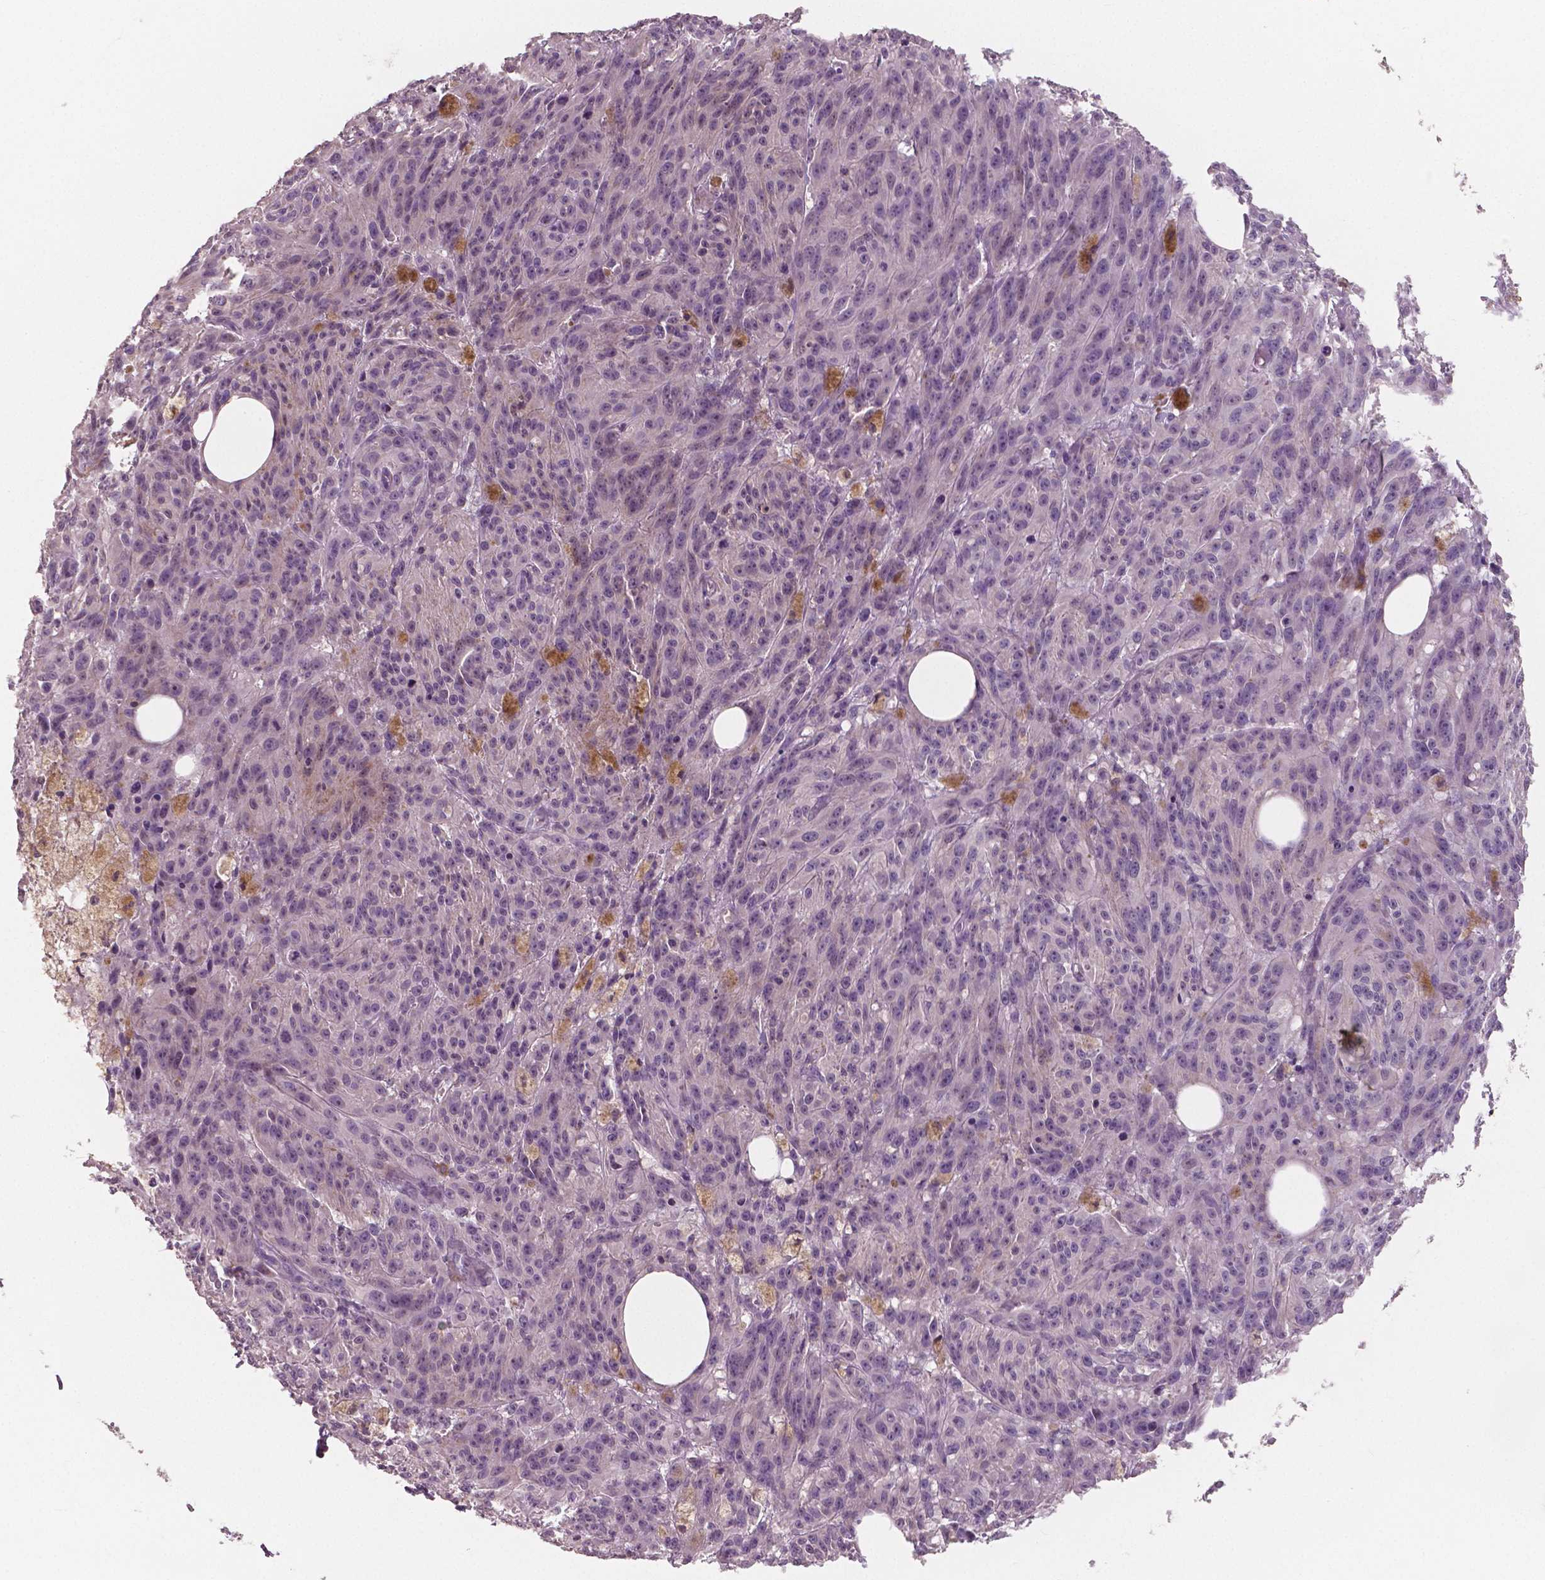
{"staining": {"intensity": "negative", "quantity": "none", "location": "none"}, "tissue": "melanoma", "cell_type": "Tumor cells", "image_type": "cancer", "snomed": [{"axis": "morphology", "description": "Malignant melanoma, NOS"}, {"axis": "topography", "description": "Skin"}], "caption": "The immunohistochemistry histopathology image has no significant positivity in tumor cells of malignant melanoma tissue.", "gene": "RNASE7", "patient": {"sex": "female", "age": 34}}